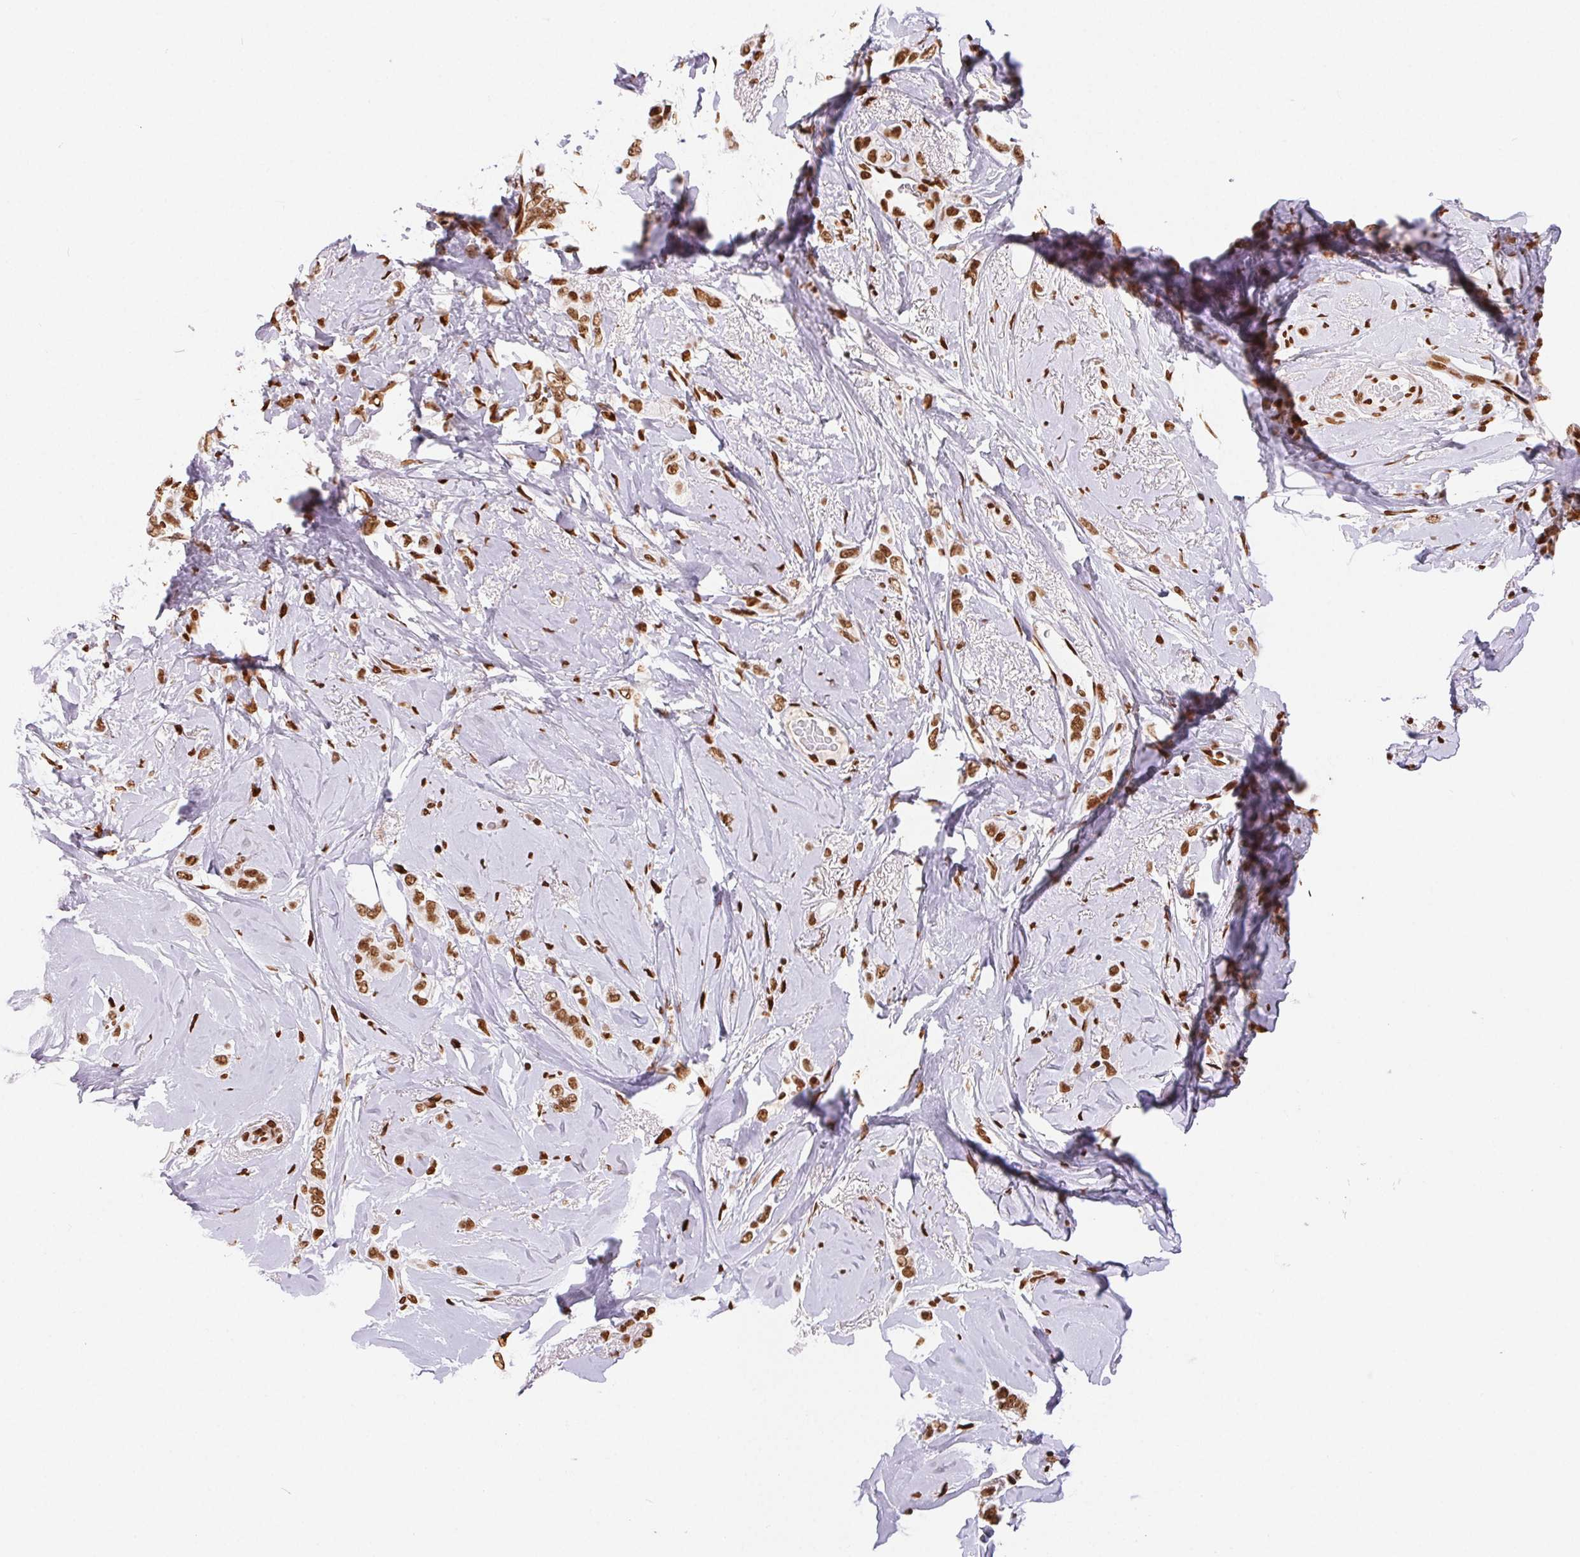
{"staining": {"intensity": "strong", "quantity": ">75%", "location": "nuclear"}, "tissue": "breast cancer", "cell_type": "Tumor cells", "image_type": "cancer", "snomed": [{"axis": "morphology", "description": "Lobular carcinoma"}, {"axis": "topography", "description": "Breast"}], "caption": "A high amount of strong nuclear staining is identified in approximately >75% of tumor cells in breast cancer (lobular carcinoma) tissue.", "gene": "ZNF80", "patient": {"sex": "female", "age": 66}}